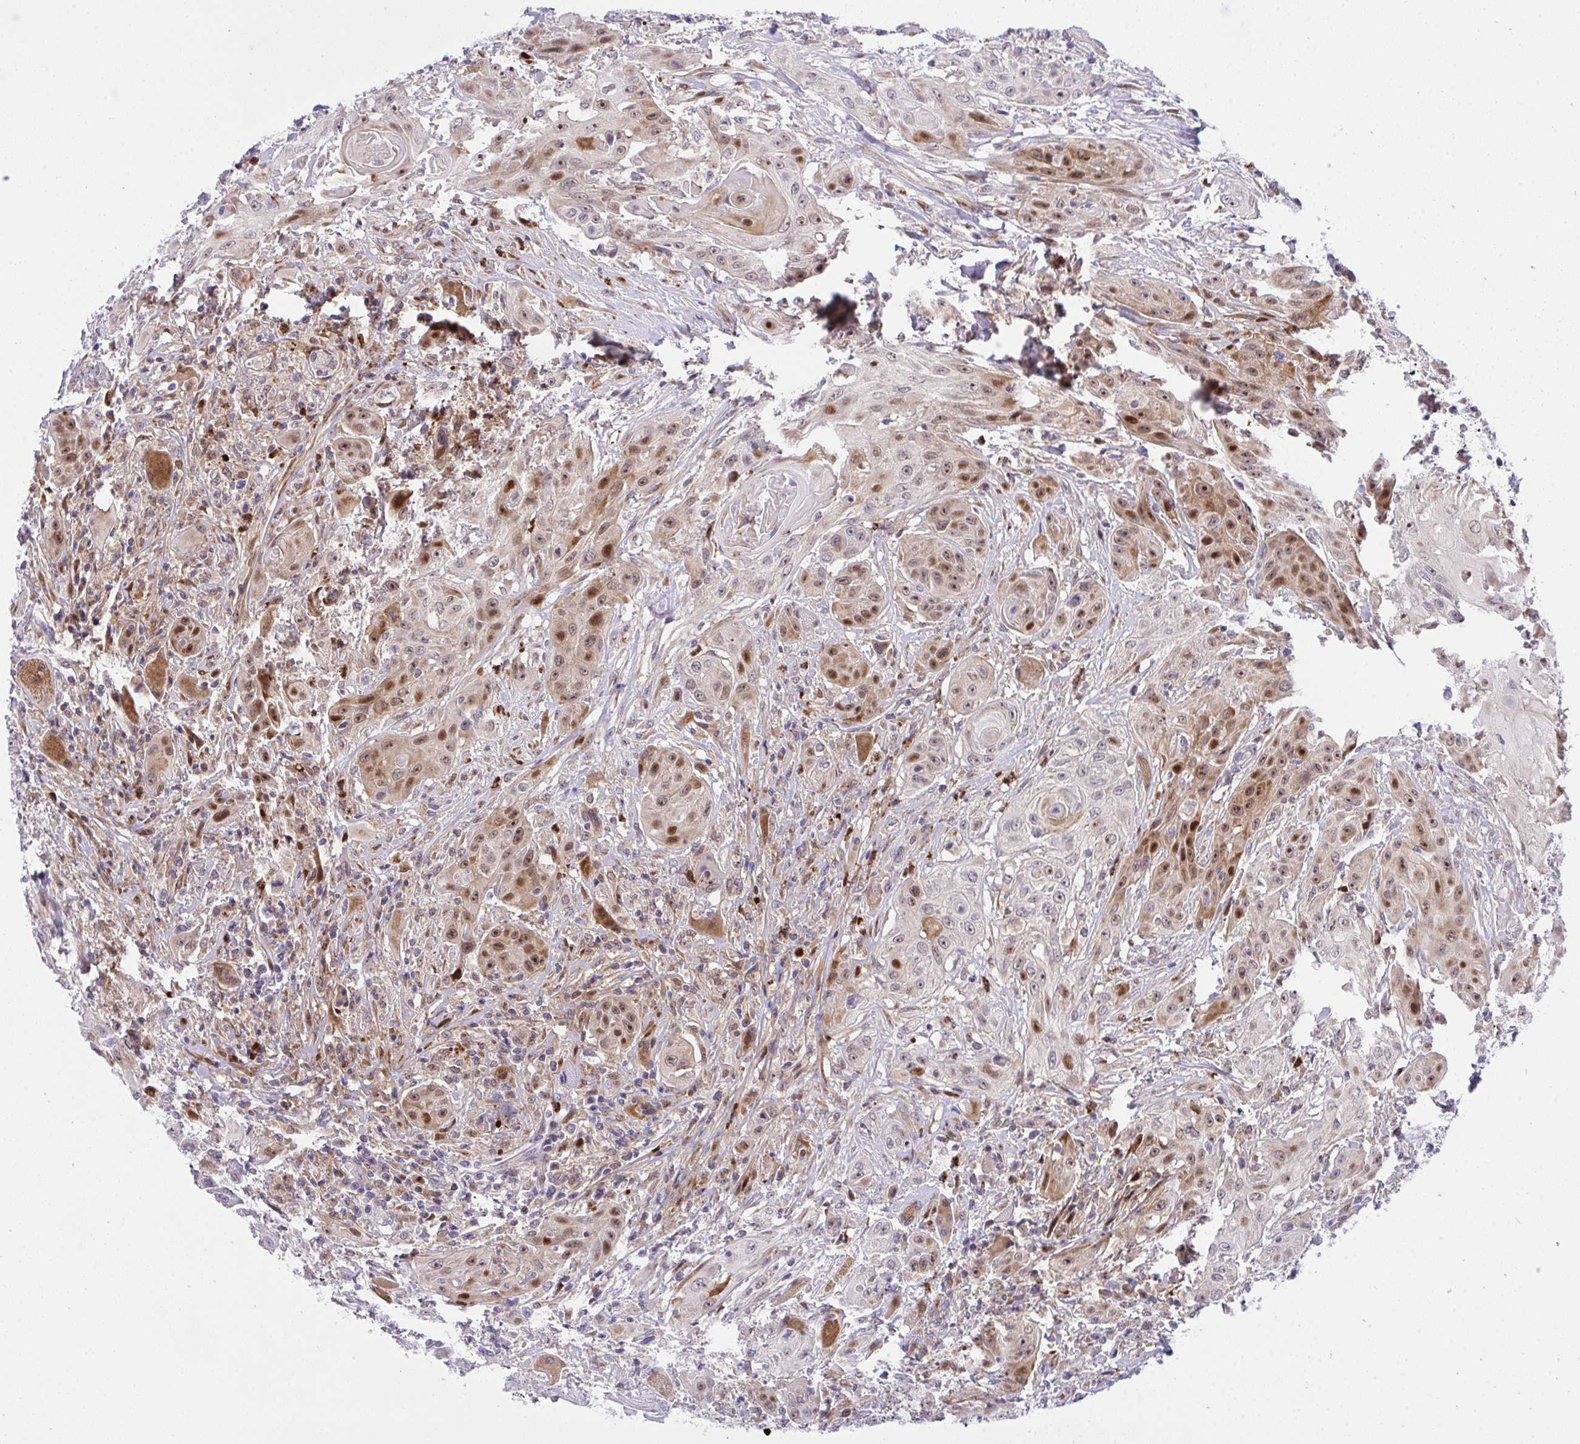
{"staining": {"intensity": "moderate", "quantity": ">75%", "location": "cytoplasmic/membranous,nuclear"}, "tissue": "head and neck cancer", "cell_type": "Tumor cells", "image_type": "cancer", "snomed": [{"axis": "morphology", "description": "Squamous cell carcinoma, NOS"}, {"axis": "topography", "description": "Oral tissue"}, {"axis": "topography", "description": "Head-Neck"}, {"axis": "topography", "description": "Neck, NOS"}], "caption": "Head and neck squamous cell carcinoma stained with DAB immunohistochemistry exhibits medium levels of moderate cytoplasmic/membranous and nuclear staining in about >75% of tumor cells. Nuclei are stained in blue.", "gene": "ZNF554", "patient": {"sex": "female", "age": 55}}